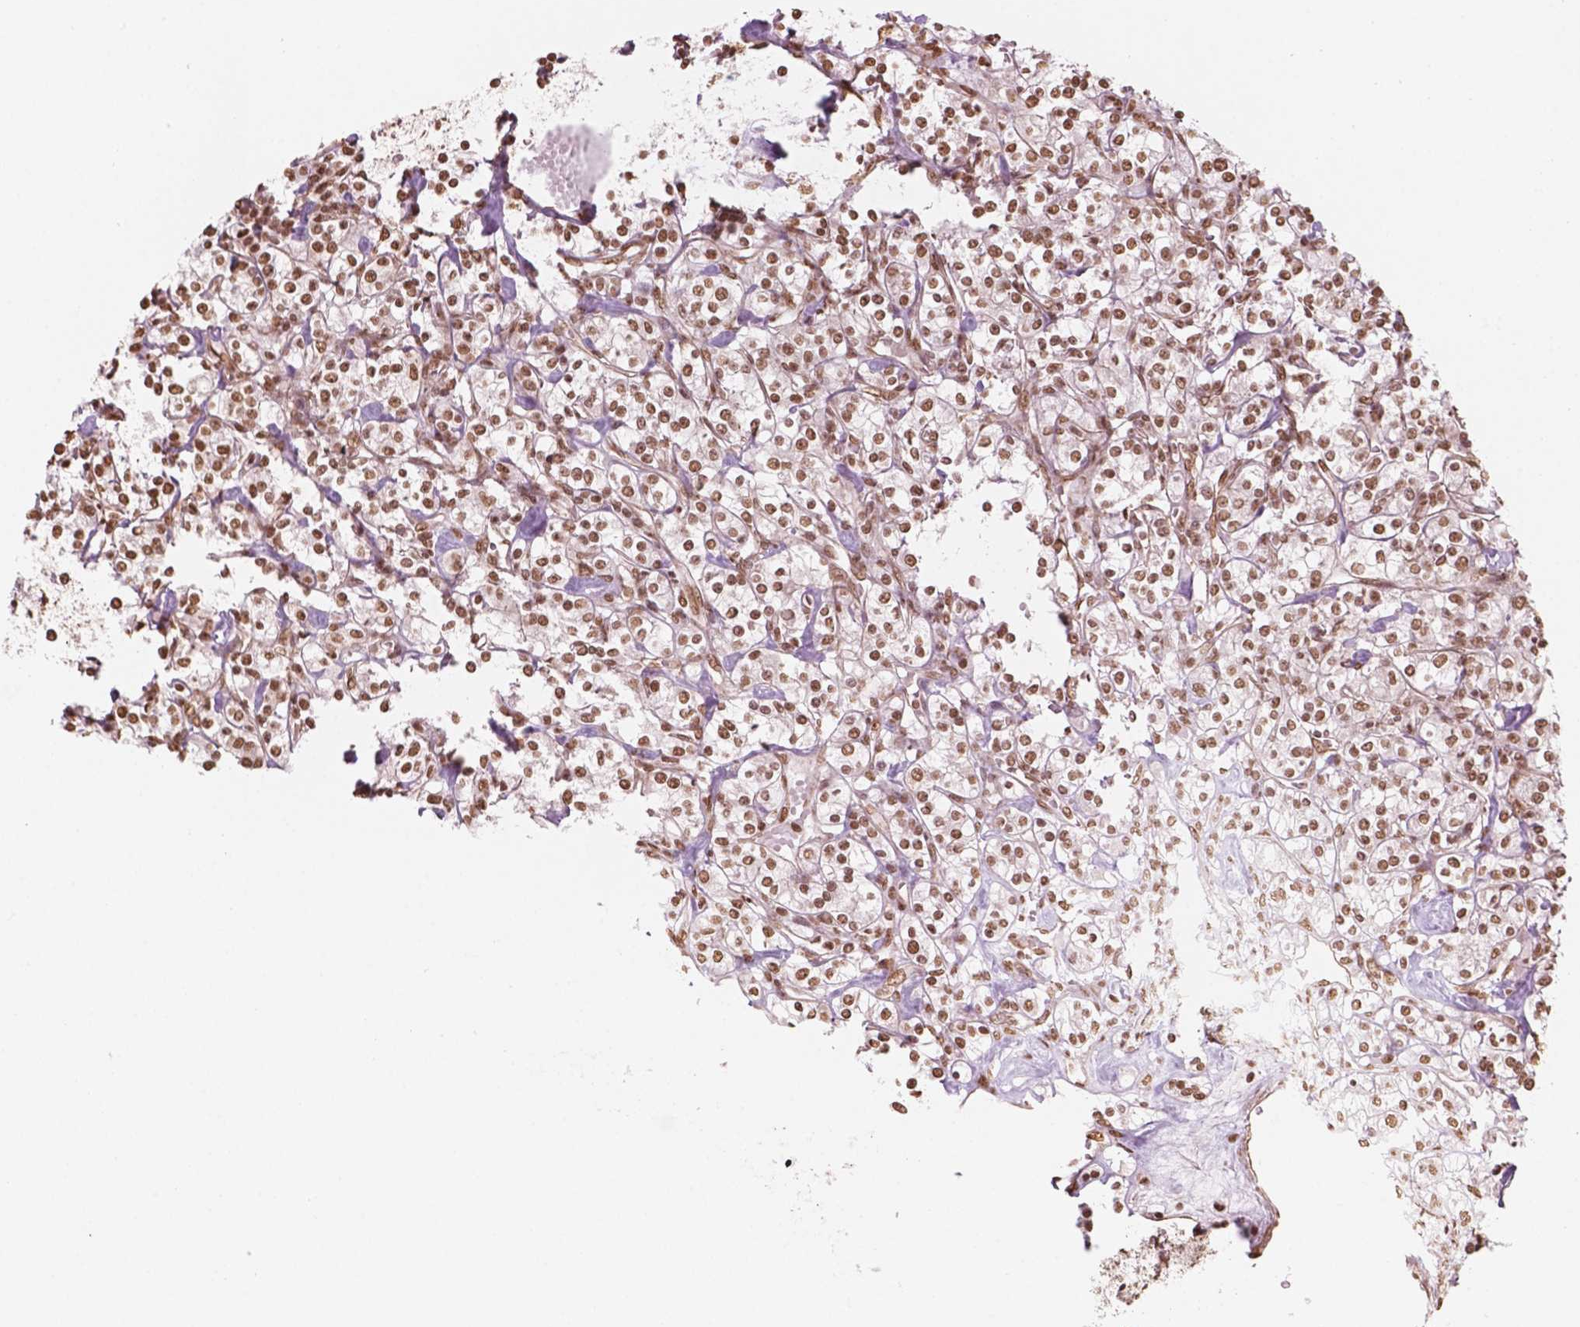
{"staining": {"intensity": "moderate", "quantity": ">75%", "location": "nuclear"}, "tissue": "renal cancer", "cell_type": "Tumor cells", "image_type": "cancer", "snomed": [{"axis": "morphology", "description": "Adenocarcinoma, NOS"}, {"axis": "topography", "description": "Kidney"}], "caption": "DAB immunohistochemical staining of human renal adenocarcinoma displays moderate nuclear protein positivity in about >75% of tumor cells. Using DAB (3,3'-diaminobenzidine) (brown) and hematoxylin (blue) stains, captured at high magnification using brightfield microscopy.", "gene": "GTF3C5", "patient": {"sex": "male", "age": 77}}